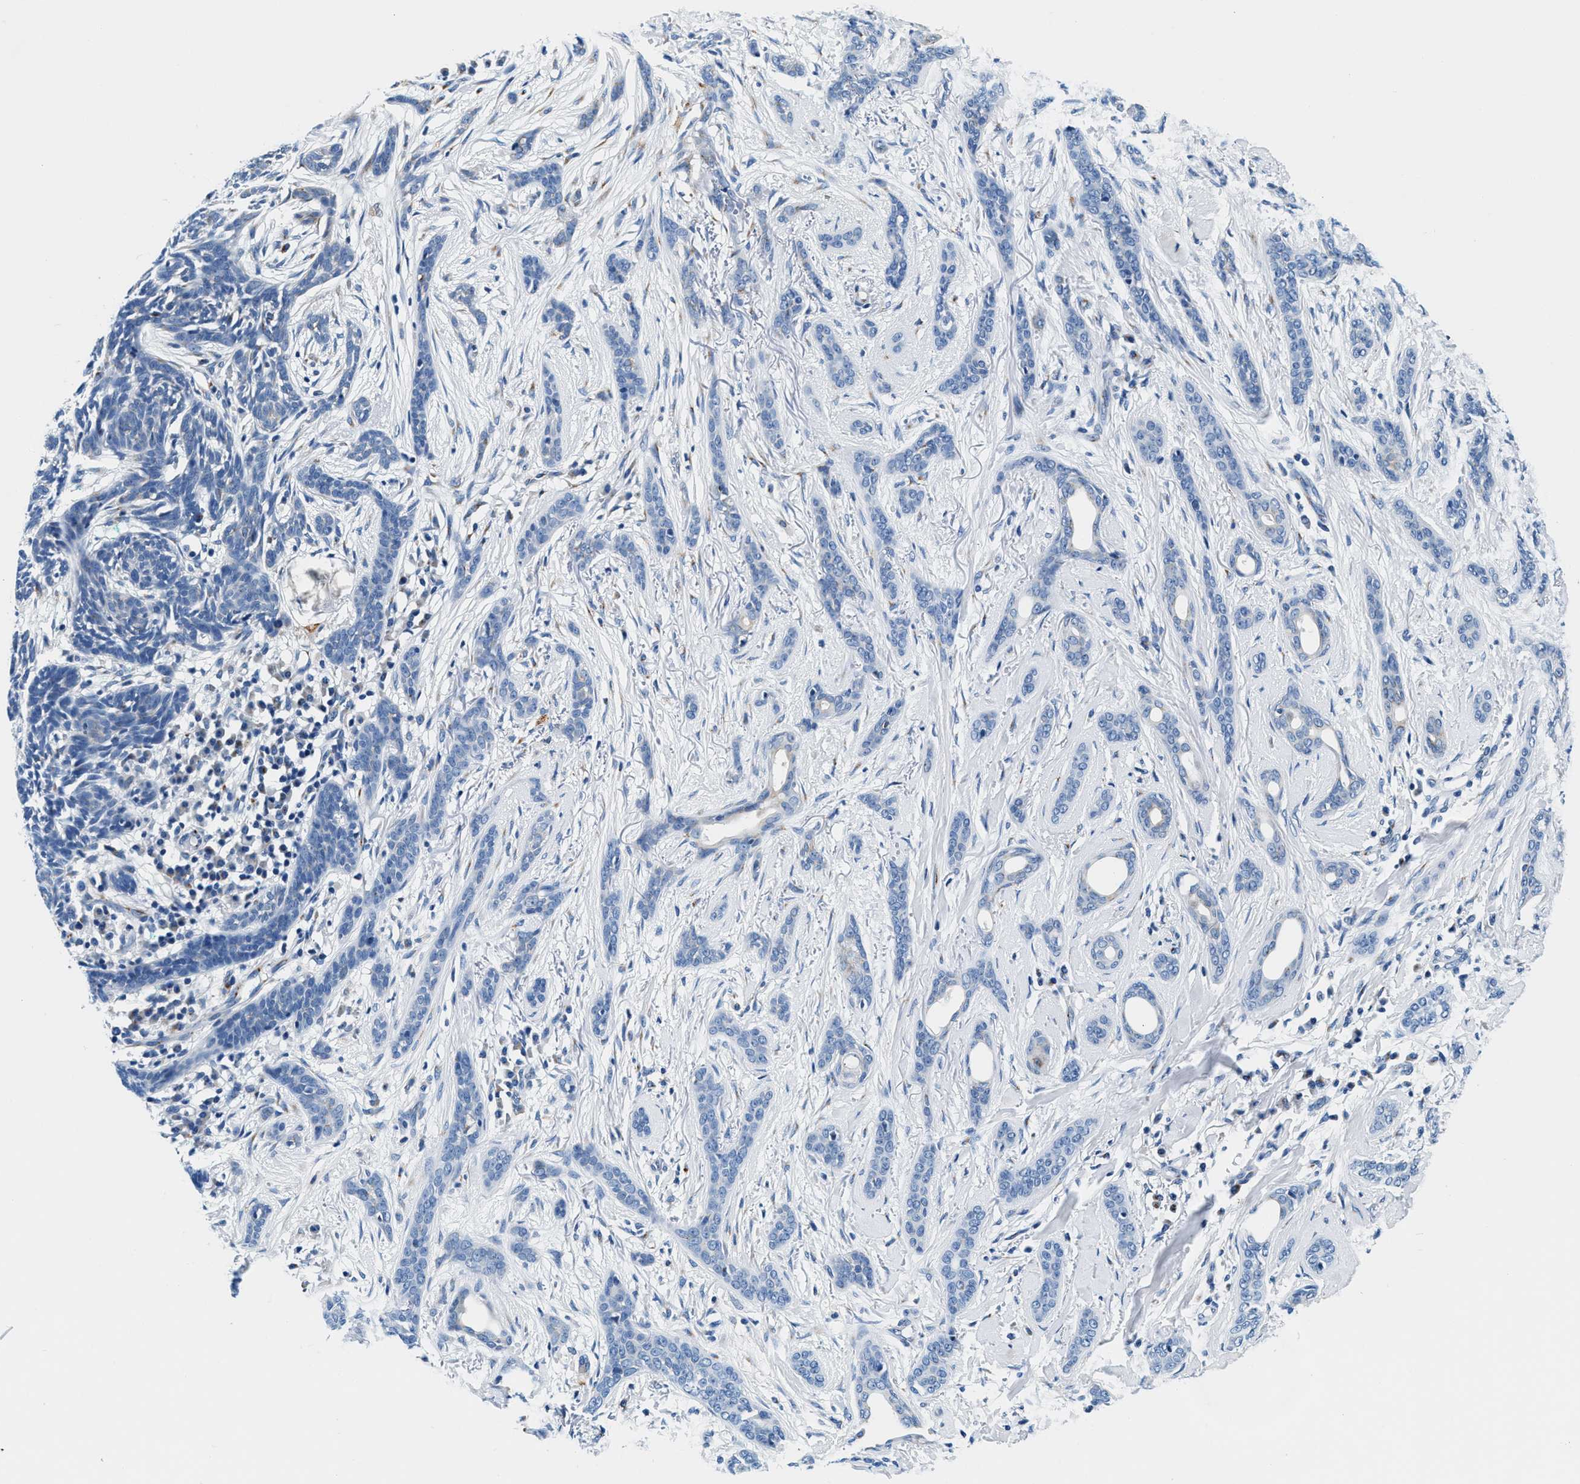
{"staining": {"intensity": "negative", "quantity": "none", "location": "none"}, "tissue": "skin cancer", "cell_type": "Tumor cells", "image_type": "cancer", "snomed": [{"axis": "morphology", "description": "Basal cell carcinoma"}, {"axis": "morphology", "description": "Adnexal tumor, benign"}, {"axis": "topography", "description": "Skin"}], "caption": "The photomicrograph shows no significant positivity in tumor cells of skin cancer (benign adnexal tumor). (Stains: DAB immunohistochemistry with hematoxylin counter stain, Microscopy: brightfield microscopy at high magnification).", "gene": "VPS53", "patient": {"sex": "female", "age": 42}}